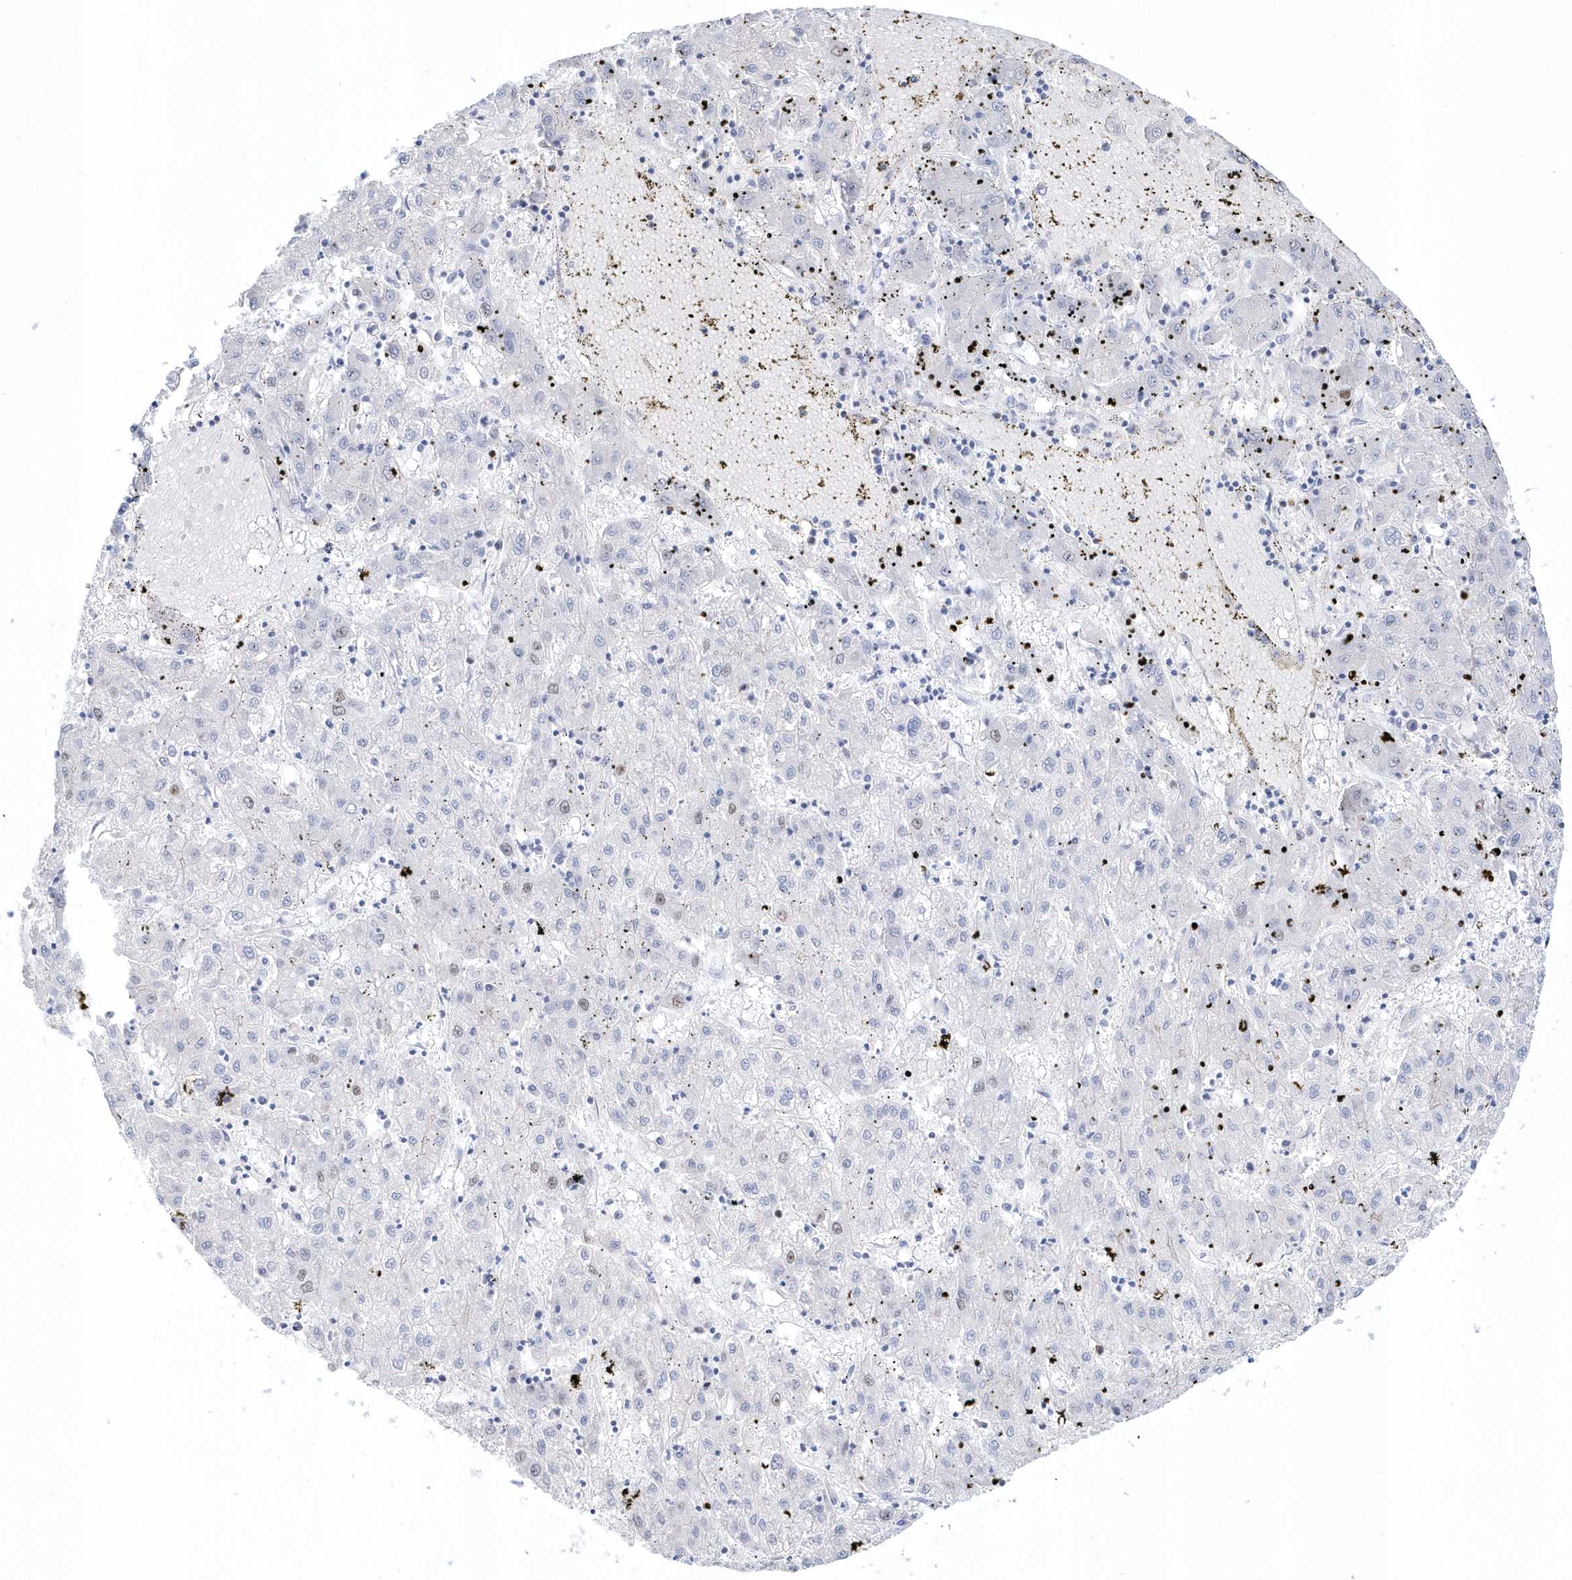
{"staining": {"intensity": "weak", "quantity": "<25%", "location": "nuclear"}, "tissue": "liver cancer", "cell_type": "Tumor cells", "image_type": "cancer", "snomed": [{"axis": "morphology", "description": "Carcinoma, Hepatocellular, NOS"}, {"axis": "topography", "description": "Liver"}], "caption": "This is an immunohistochemistry (IHC) image of human liver hepatocellular carcinoma. There is no expression in tumor cells.", "gene": "TMCO6", "patient": {"sex": "male", "age": 72}}